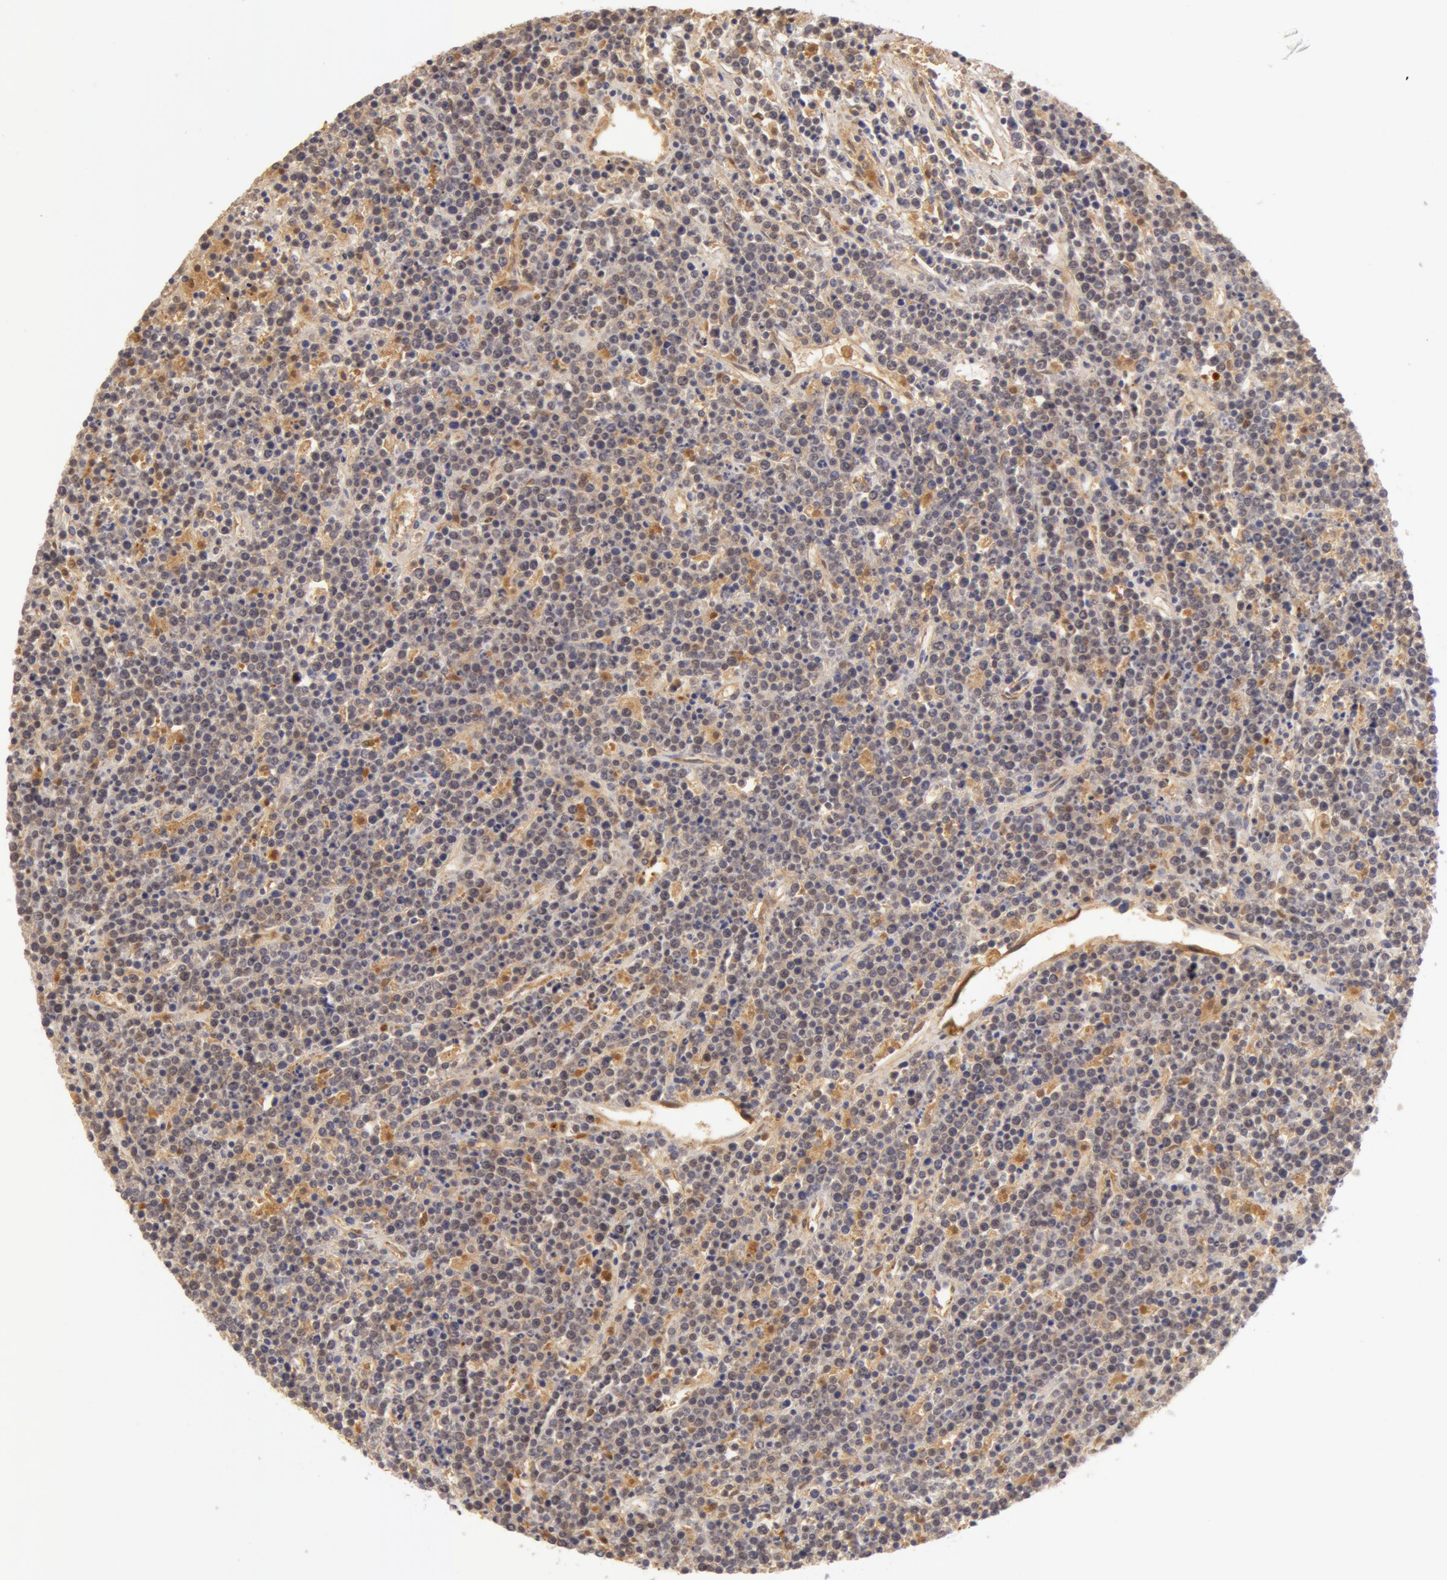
{"staining": {"intensity": "weak", "quantity": ">75%", "location": "cytoplasmic/membranous"}, "tissue": "lymphoma", "cell_type": "Tumor cells", "image_type": "cancer", "snomed": [{"axis": "morphology", "description": "Malignant lymphoma, non-Hodgkin's type, High grade"}, {"axis": "topography", "description": "Ovary"}], "caption": "A histopathology image of lymphoma stained for a protein displays weak cytoplasmic/membranous brown staining in tumor cells. The staining is performed using DAB (3,3'-diaminobenzidine) brown chromogen to label protein expression. The nuclei are counter-stained blue using hematoxylin.", "gene": "GC", "patient": {"sex": "female", "age": 56}}